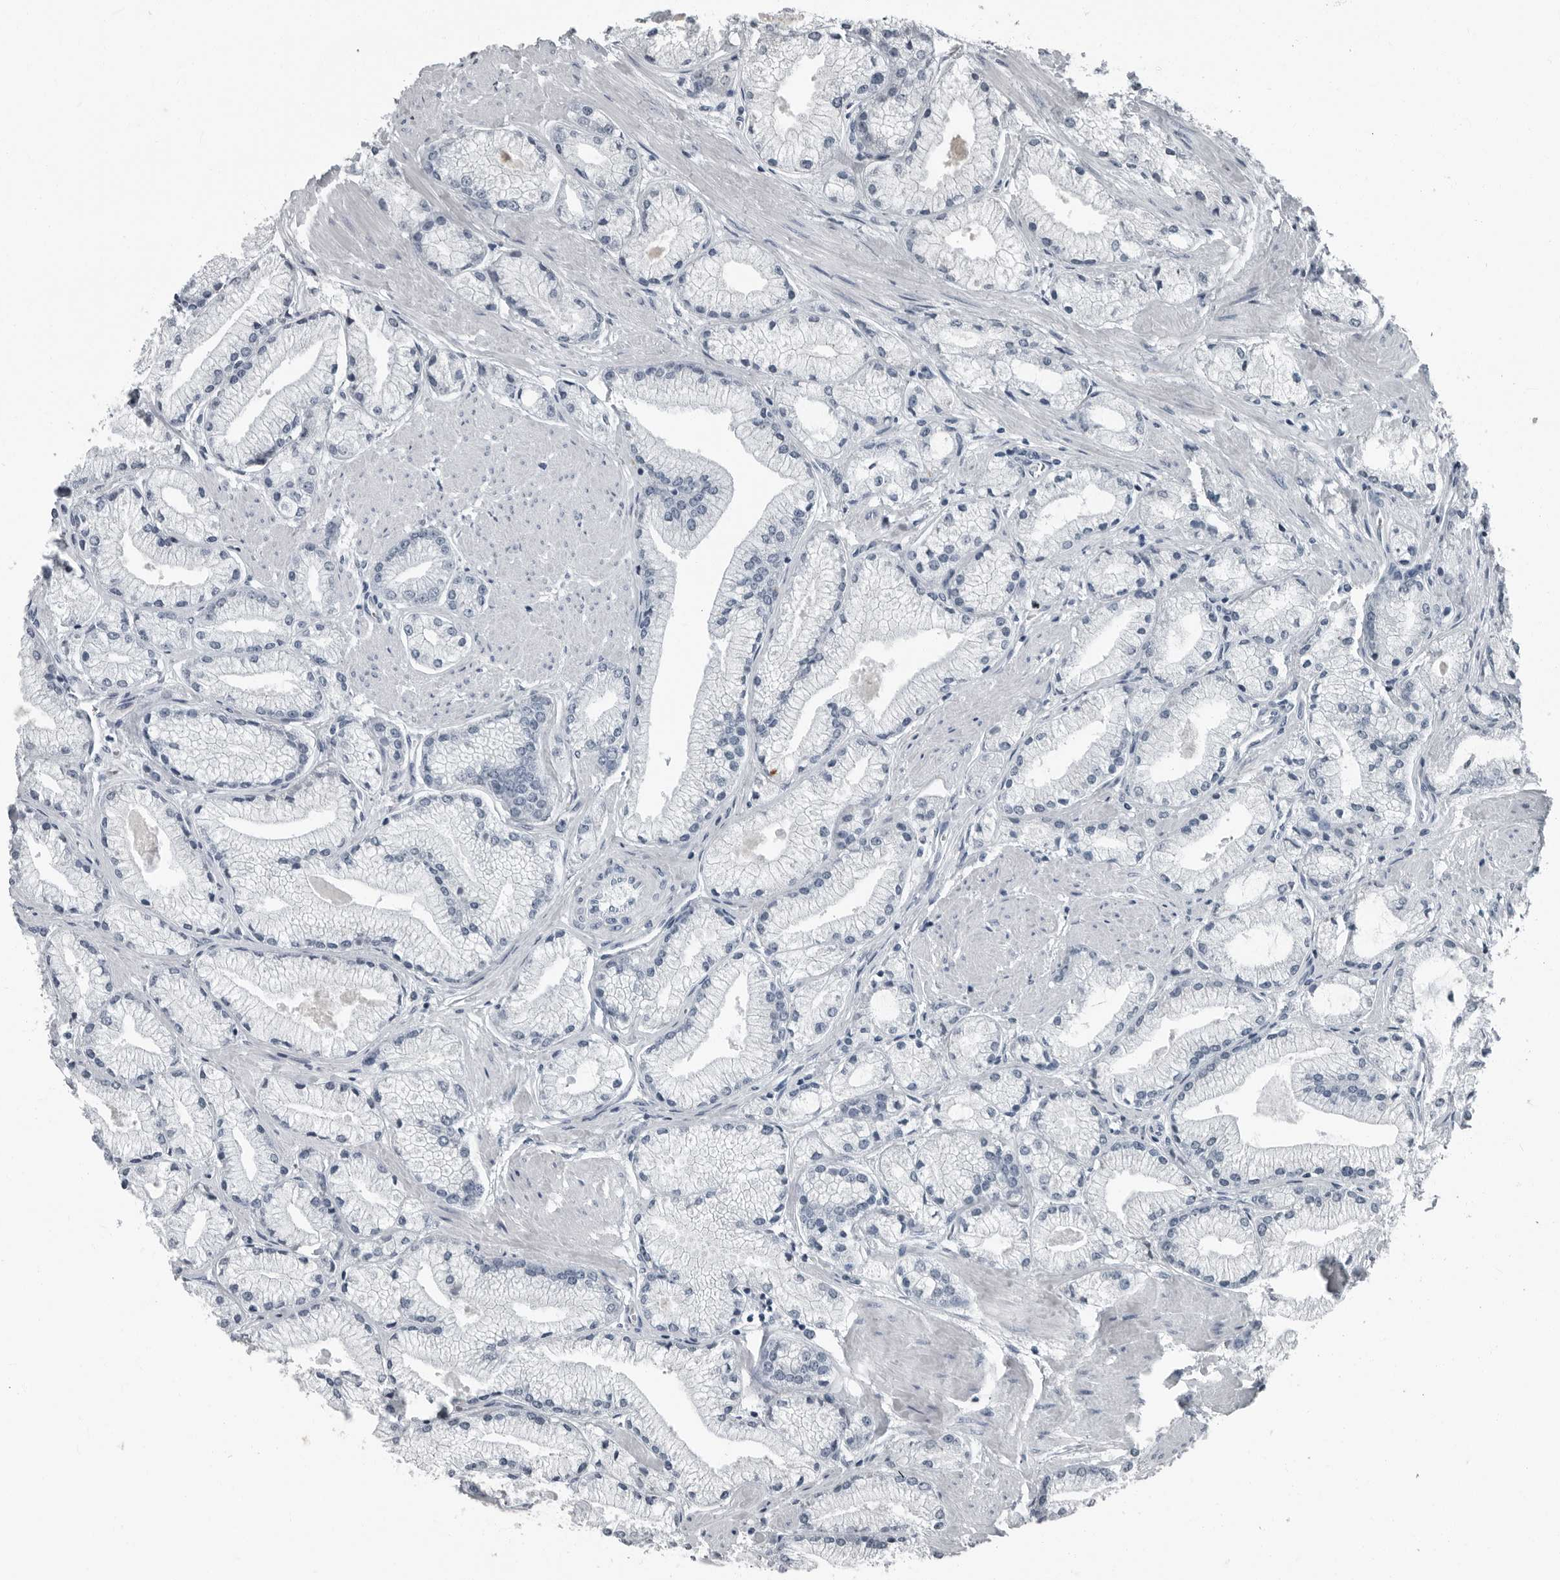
{"staining": {"intensity": "negative", "quantity": "none", "location": "none"}, "tissue": "prostate cancer", "cell_type": "Tumor cells", "image_type": "cancer", "snomed": [{"axis": "morphology", "description": "Adenocarcinoma, High grade"}, {"axis": "topography", "description": "Prostate"}], "caption": "The image demonstrates no significant positivity in tumor cells of prostate high-grade adenocarcinoma. (Immunohistochemistry, brightfield microscopy, high magnification).", "gene": "PDCD11", "patient": {"sex": "male", "age": 50}}